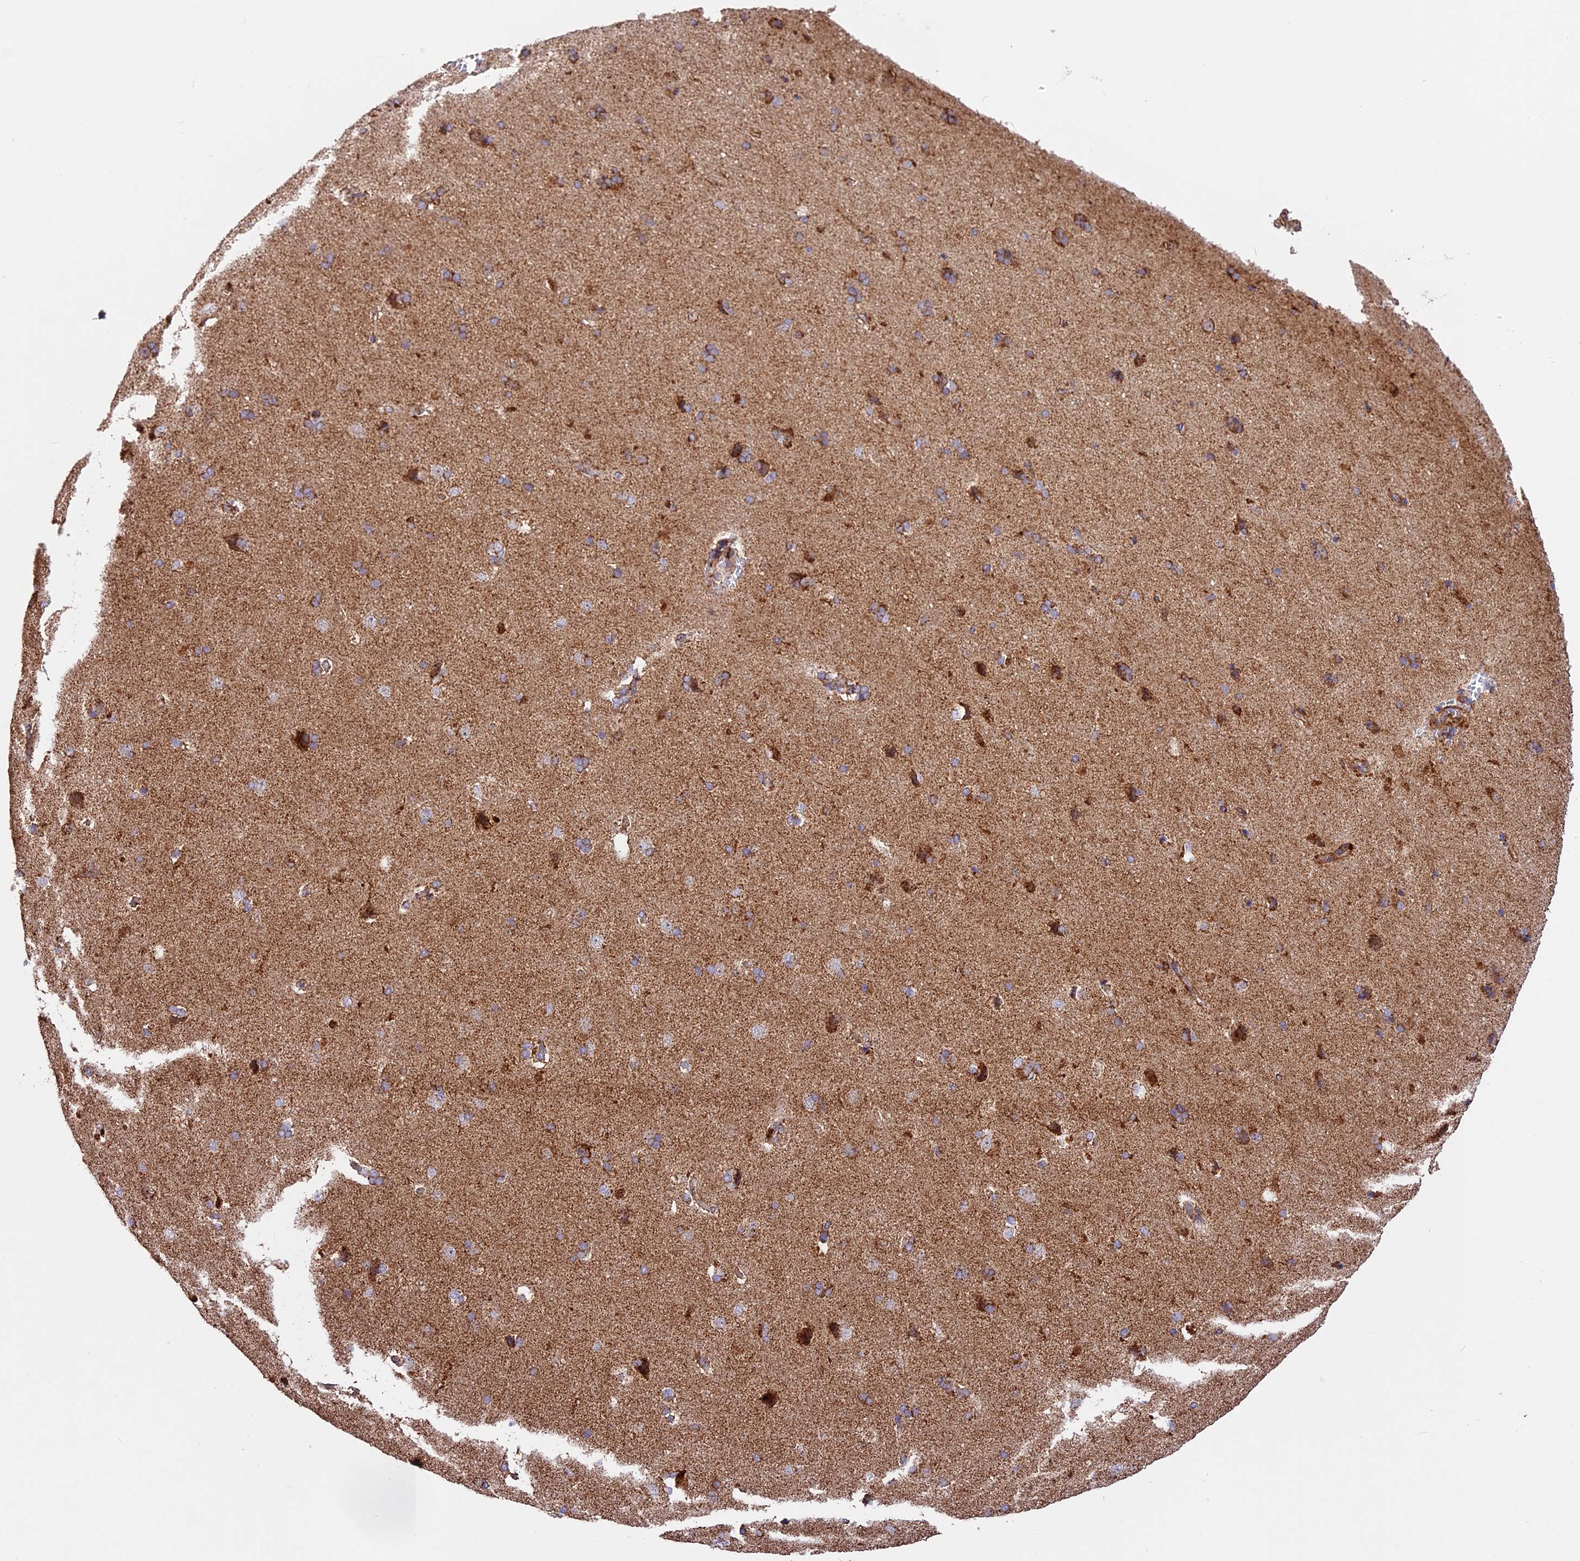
{"staining": {"intensity": "moderate", "quantity": ">75%", "location": "cytoplasmic/membranous"}, "tissue": "cerebral cortex", "cell_type": "Endothelial cells", "image_type": "normal", "snomed": [{"axis": "morphology", "description": "Normal tissue, NOS"}, {"axis": "topography", "description": "Cerebral cortex"}], "caption": "Immunohistochemistry histopathology image of benign cerebral cortex: human cerebral cortex stained using immunohistochemistry displays medium levels of moderate protein expression localized specifically in the cytoplasmic/membranous of endothelial cells, appearing as a cytoplasmic/membranous brown color.", "gene": "NDUFA8", "patient": {"sex": "male", "age": 62}}